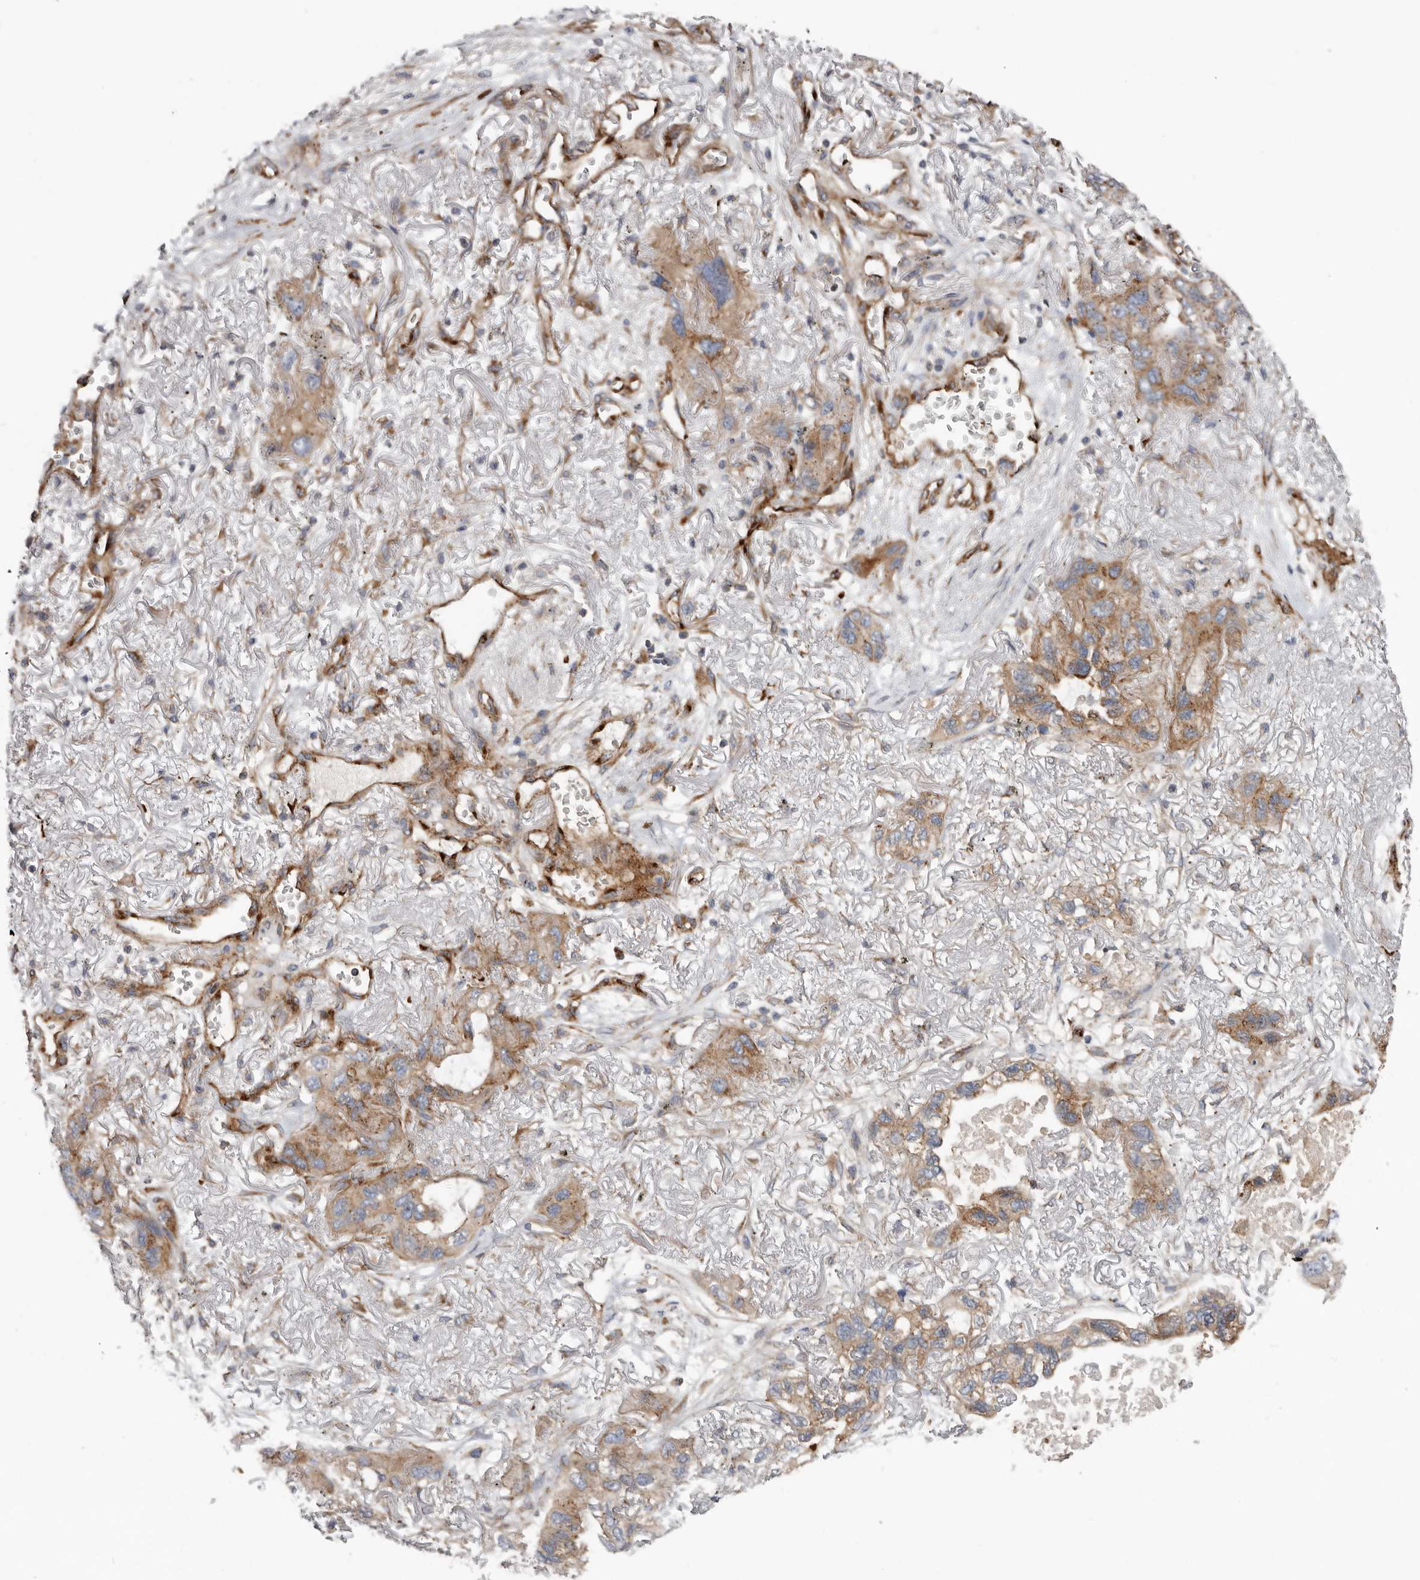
{"staining": {"intensity": "moderate", "quantity": ">75%", "location": "cytoplasmic/membranous"}, "tissue": "lung cancer", "cell_type": "Tumor cells", "image_type": "cancer", "snomed": [{"axis": "morphology", "description": "Squamous cell carcinoma, NOS"}, {"axis": "topography", "description": "Lung"}], "caption": "Lung cancer (squamous cell carcinoma) stained with immunohistochemistry displays moderate cytoplasmic/membranous expression in approximately >75% of tumor cells.", "gene": "LUZP1", "patient": {"sex": "female", "age": 73}}